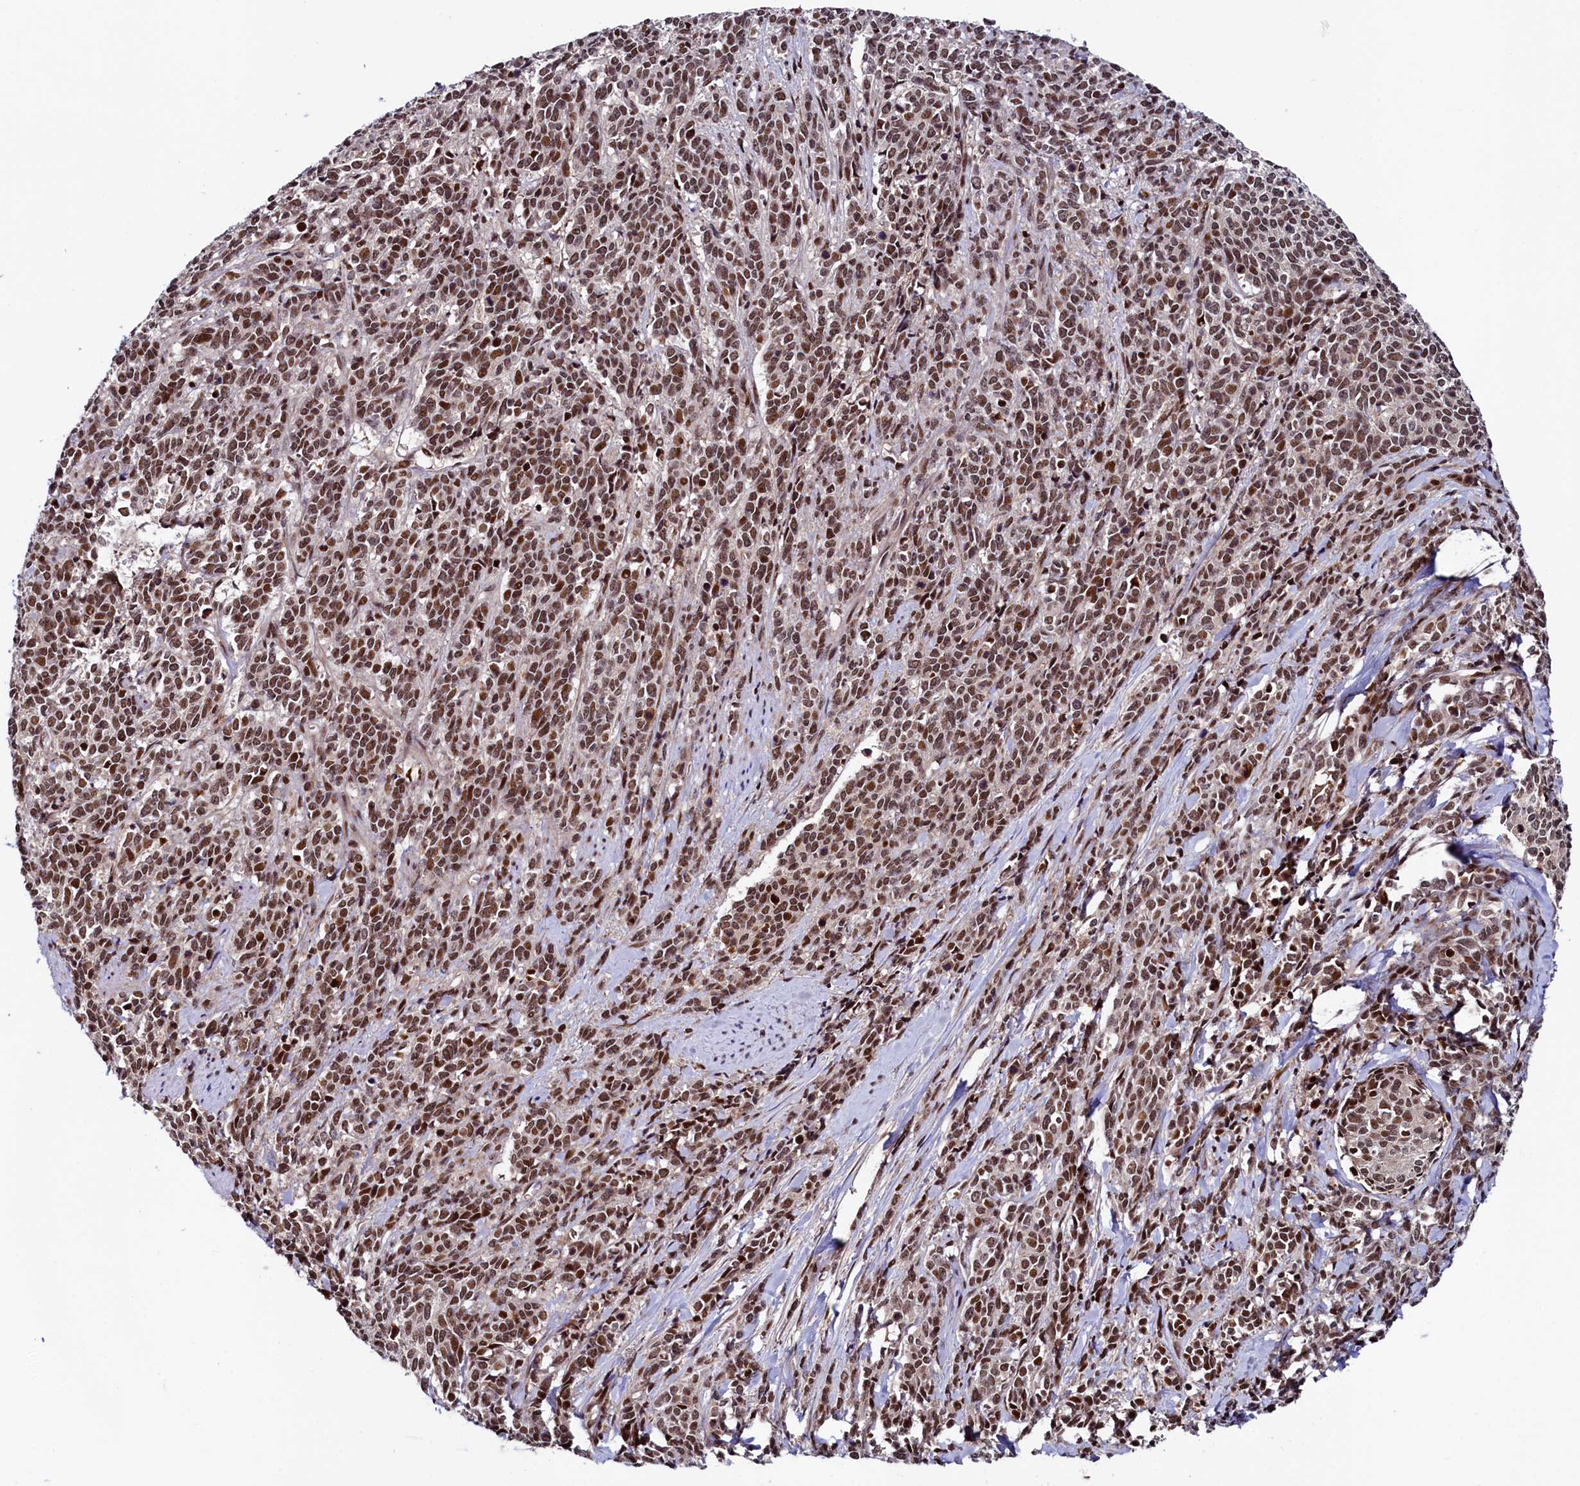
{"staining": {"intensity": "moderate", "quantity": ">75%", "location": "nuclear"}, "tissue": "cervical cancer", "cell_type": "Tumor cells", "image_type": "cancer", "snomed": [{"axis": "morphology", "description": "Squamous cell carcinoma, NOS"}, {"axis": "topography", "description": "Cervix"}], "caption": "Cervical cancer tissue reveals moderate nuclear positivity in about >75% of tumor cells, visualized by immunohistochemistry.", "gene": "LEO1", "patient": {"sex": "female", "age": 60}}